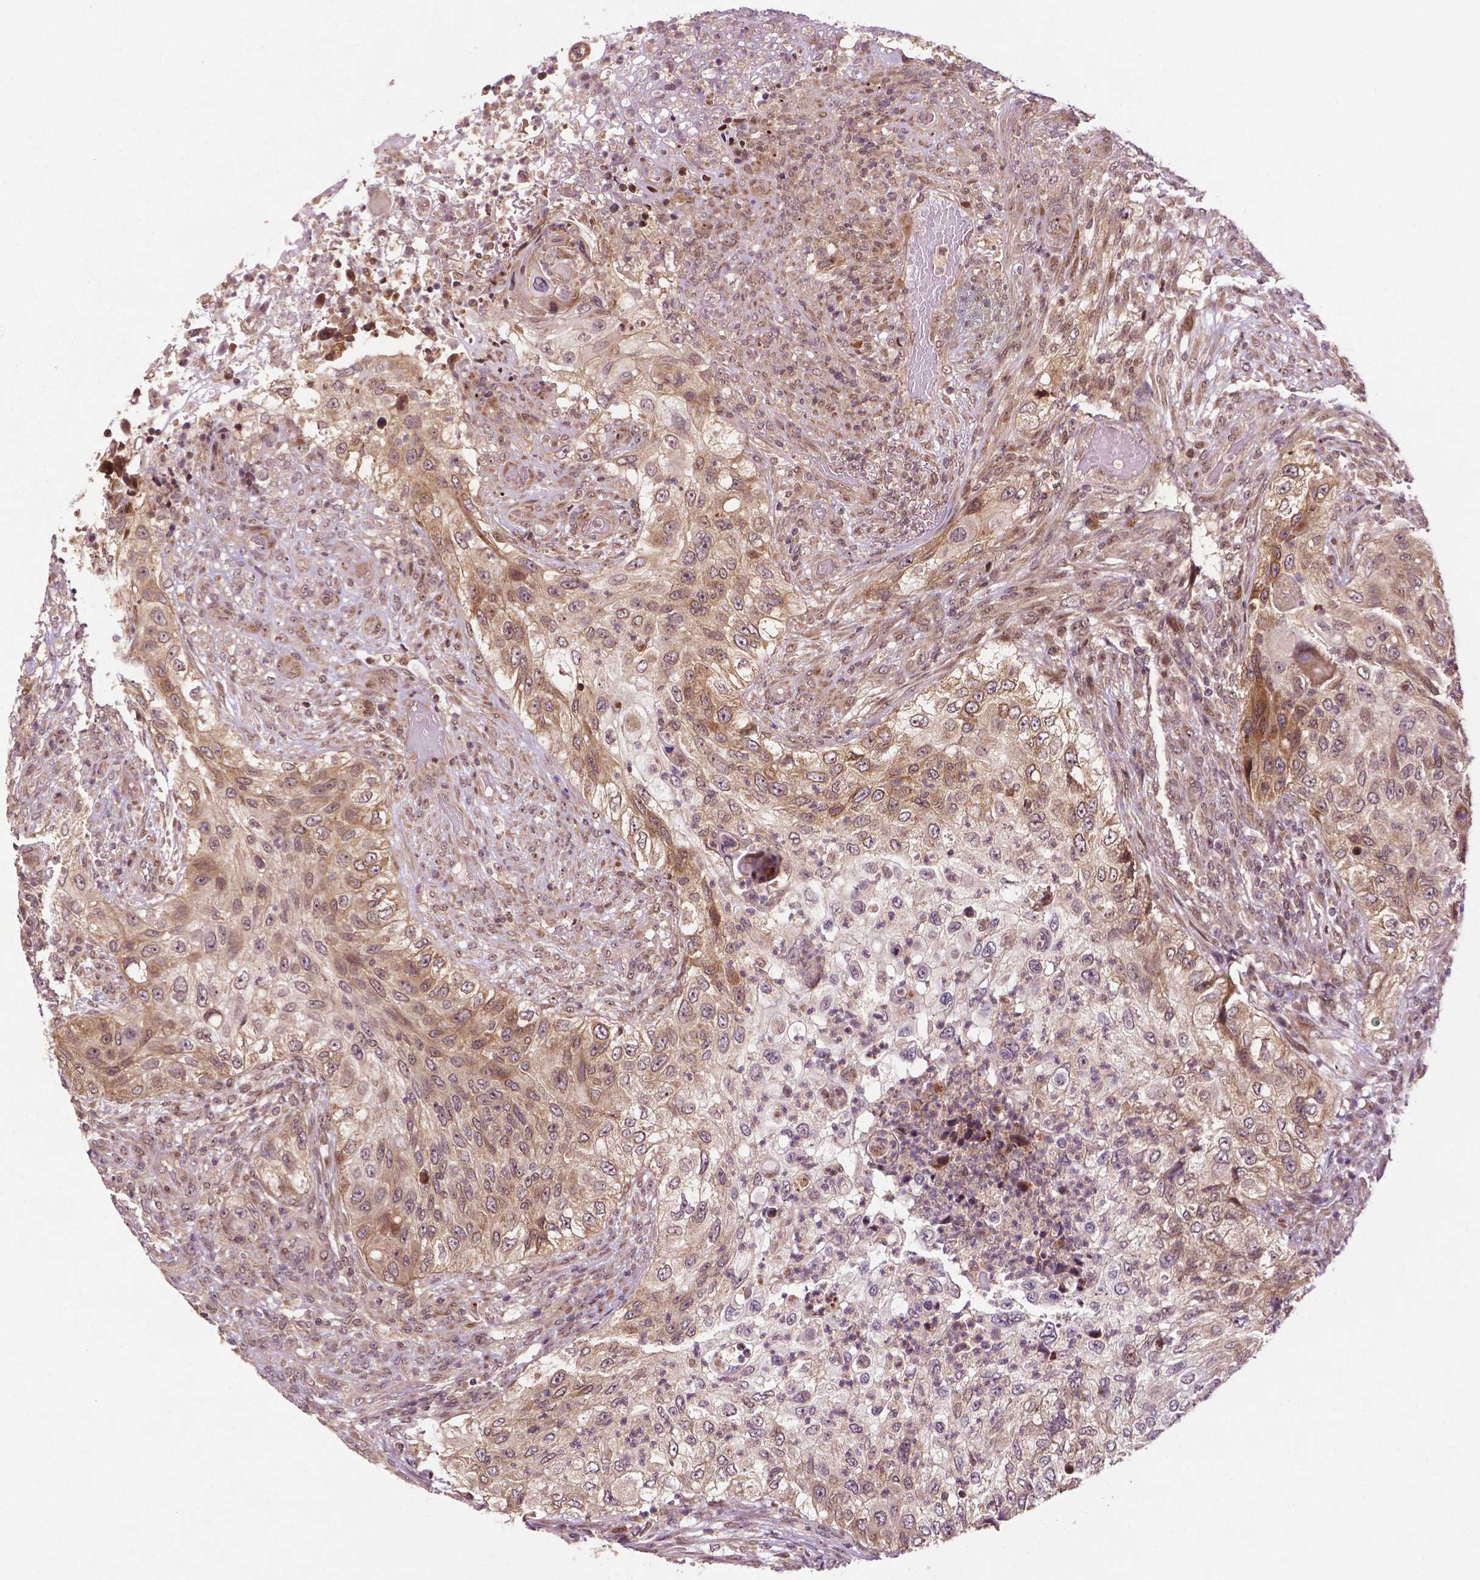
{"staining": {"intensity": "weak", "quantity": "25%-75%", "location": "cytoplasmic/membranous"}, "tissue": "urothelial cancer", "cell_type": "Tumor cells", "image_type": "cancer", "snomed": [{"axis": "morphology", "description": "Urothelial carcinoma, High grade"}, {"axis": "topography", "description": "Urinary bladder"}], "caption": "Immunohistochemical staining of urothelial carcinoma (high-grade) demonstrates low levels of weak cytoplasmic/membranous protein expression in approximately 25%-75% of tumor cells.", "gene": "TMX2", "patient": {"sex": "female", "age": 60}}